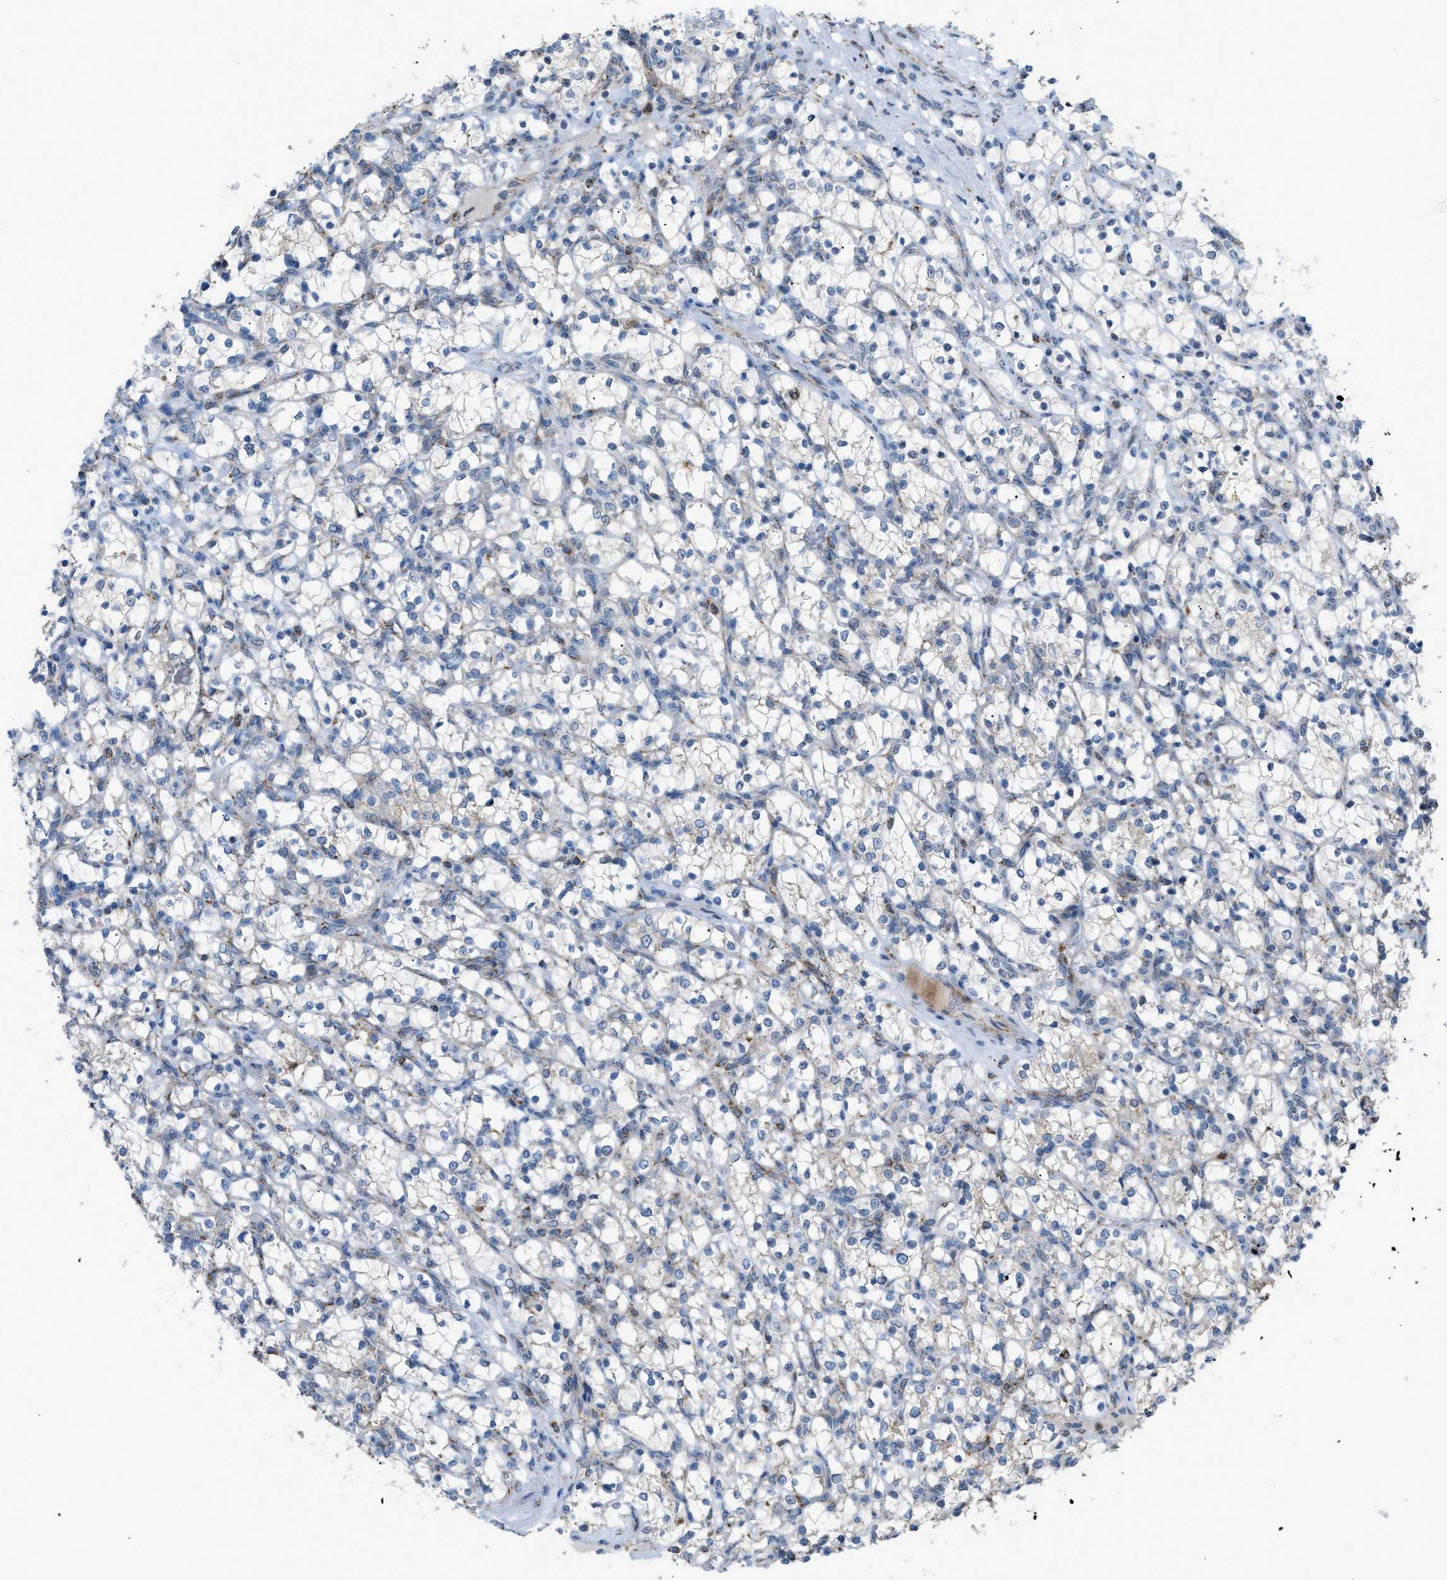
{"staining": {"intensity": "negative", "quantity": "none", "location": "none"}, "tissue": "renal cancer", "cell_type": "Tumor cells", "image_type": "cancer", "snomed": [{"axis": "morphology", "description": "Adenocarcinoma, NOS"}, {"axis": "topography", "description": "Kidney"}], "caption": "Histopathology image shows no significant protein expression in tumor cells of renal adenocarcinoma. Brightfield microscopy of IHC stained with DAB (brown) and hematoxylin (blue), captured at high magnification.", "gene": "SRM", "patient": {"sex": "female", "age": 69}}